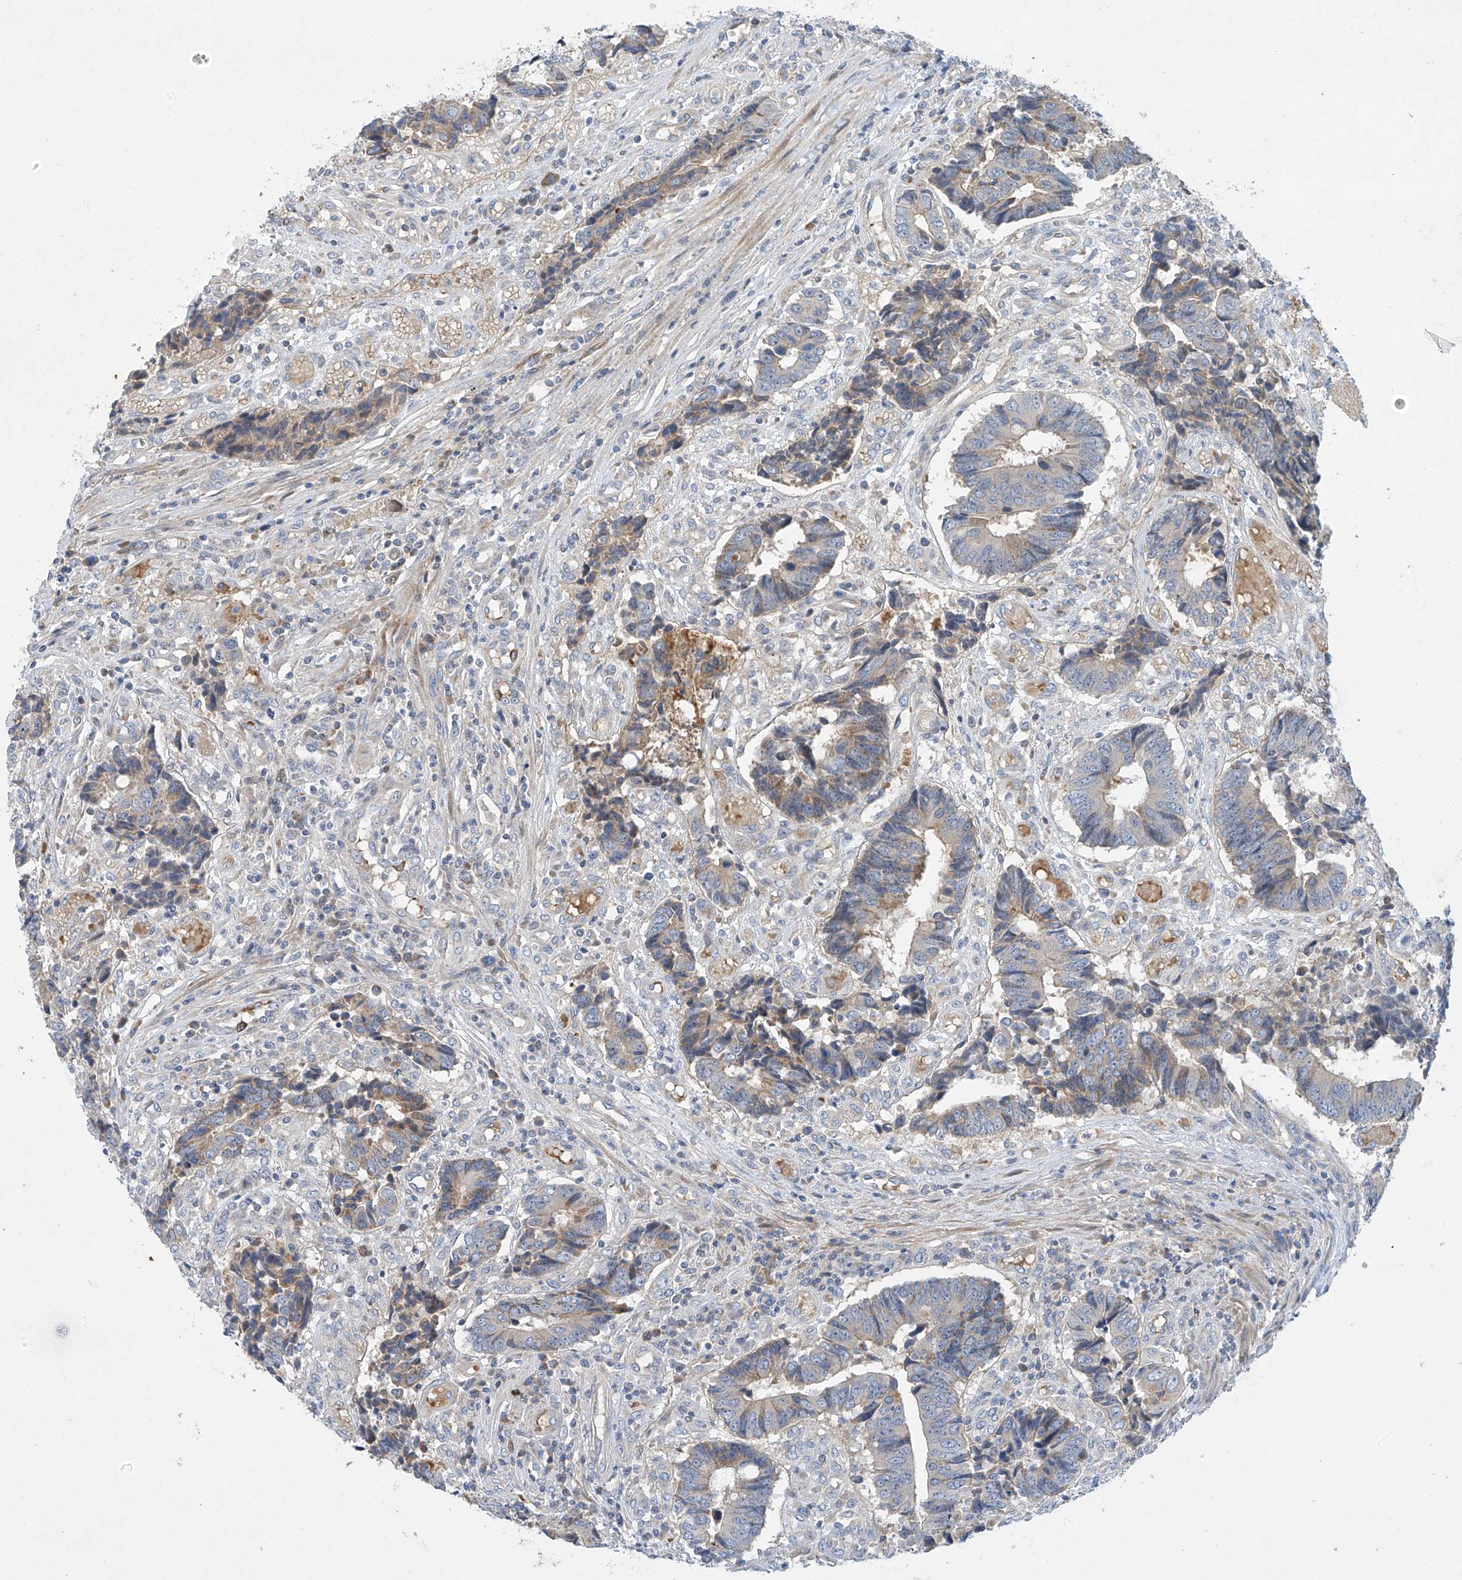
{"staining": {"intensity": "weak", "quantity": "<25%", "location": "cytoplasmic/membranous"}, "tissue": "colorectal cancer", "cell_type": "Tumor cells", "image_type": "cancer", "snomed": [{"axis": "morphology", "description": "Adenocarcinoma, NOS"}, {"axis": "topography", "description": "Rectum"}], "caption": "A high-resolution micrograph shows immunohistochemistry (IHC) staining of colorectal adenocarcinoma, which exhibits no significant positivity in tumor cells. (Stains: DAB IHC with hematoxylin counter stain, Microscopy: brightfield microscopy at high magnification).", "gene": "METTL18", "patient": {"sex": "male", "age": 84}}